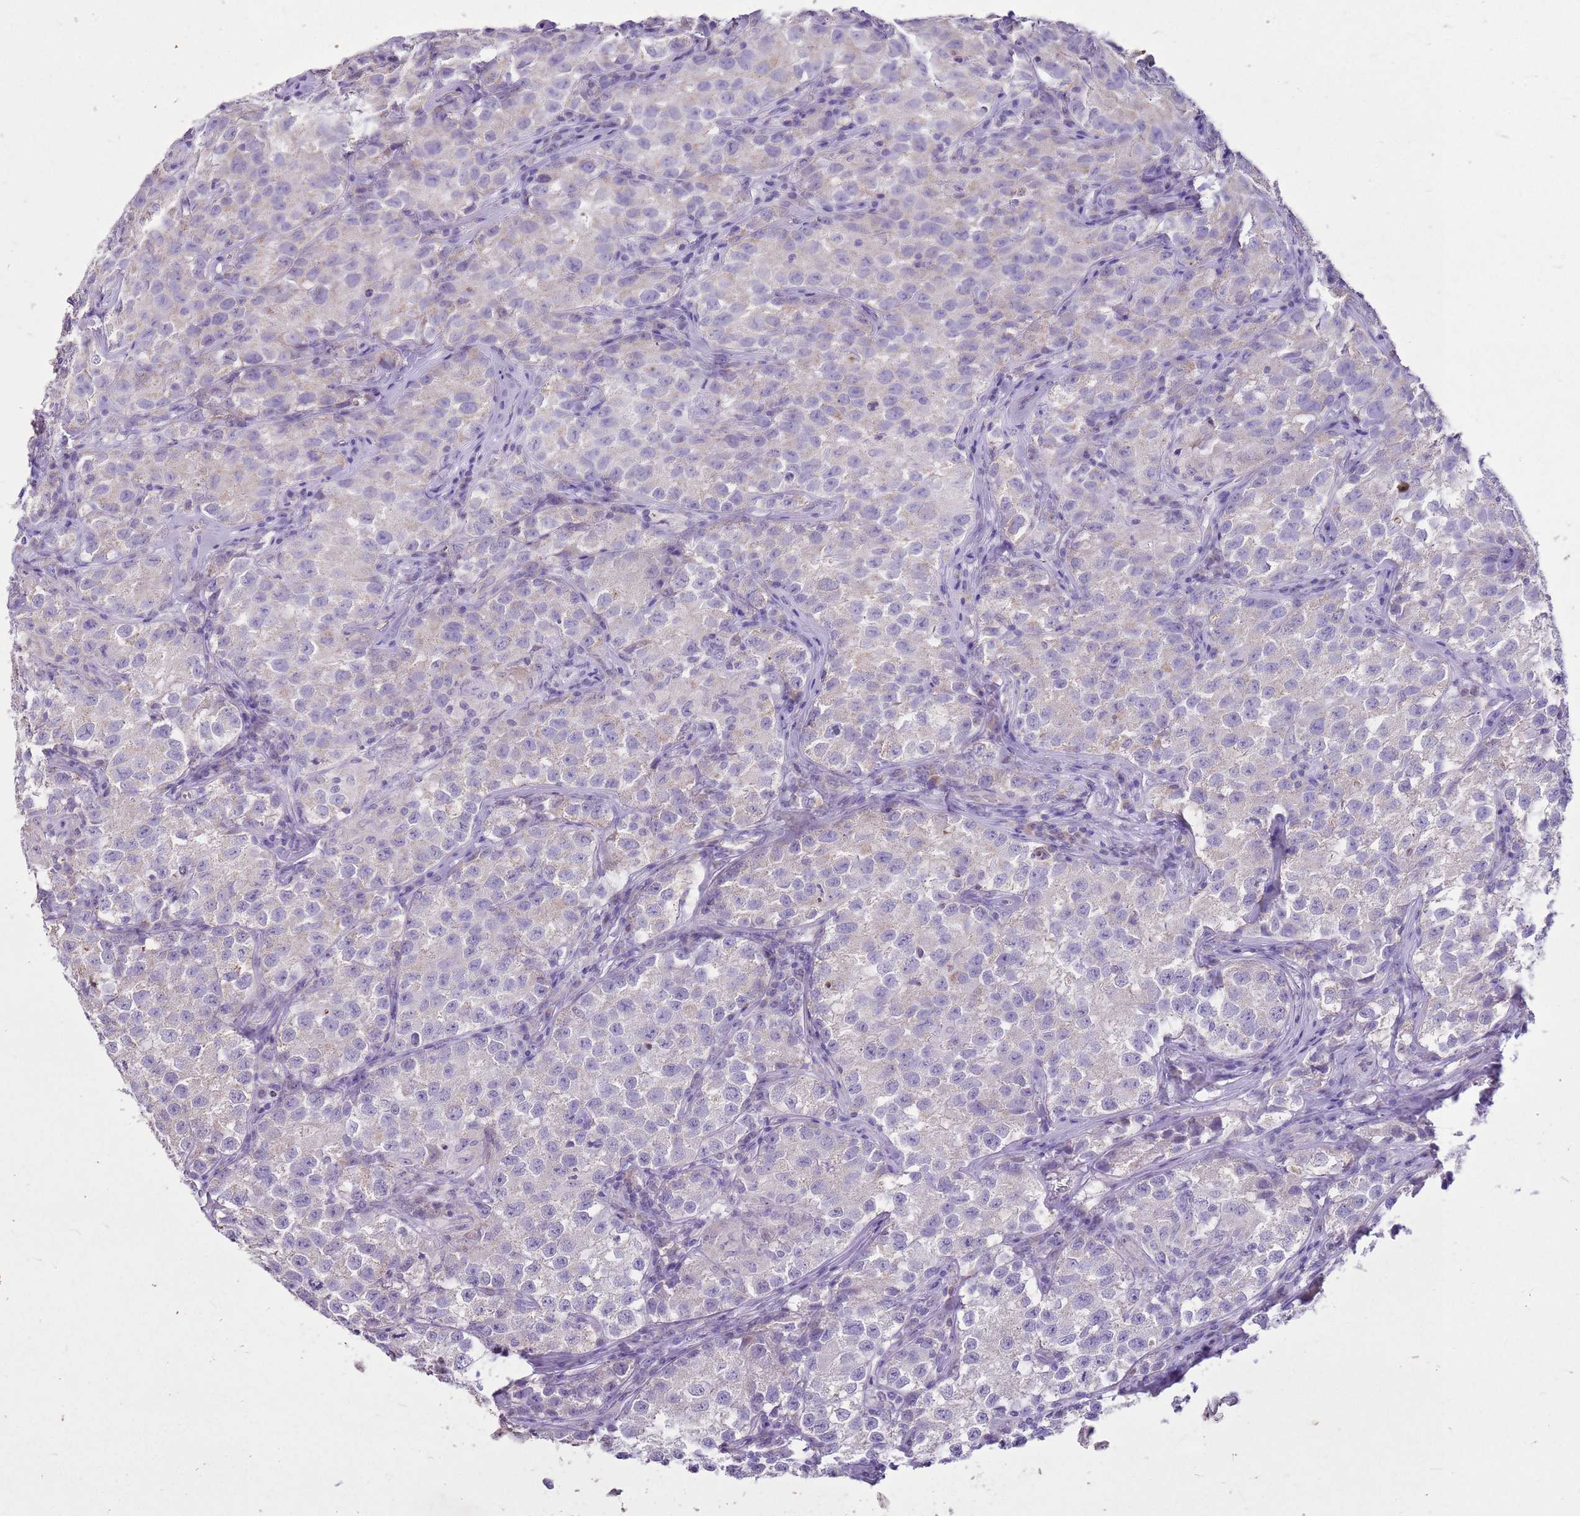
{"staining": {"intensity": "negative", "quantity": "none", "location": "none"}, "tissue": "testis cancer", "cell_type": "Tumor cells", "image_type": "cancer", "snomed": [{"axis": "morphology", "description": "Seminoma, NOS"}, {"axis": "morphology", "description": "Carcinoma, Embryonal, NOS"}, {"axis": "topography", "description": "Testis"}], "caption": "Tumor cells show no significant staining in testis cancer (seminoma). (DAB immunohistochemistry (IHC) visualized using brightfield microscopy, high magnification).", "gene": "FABP2", "patient": {"sex": "male", "age": 43}}